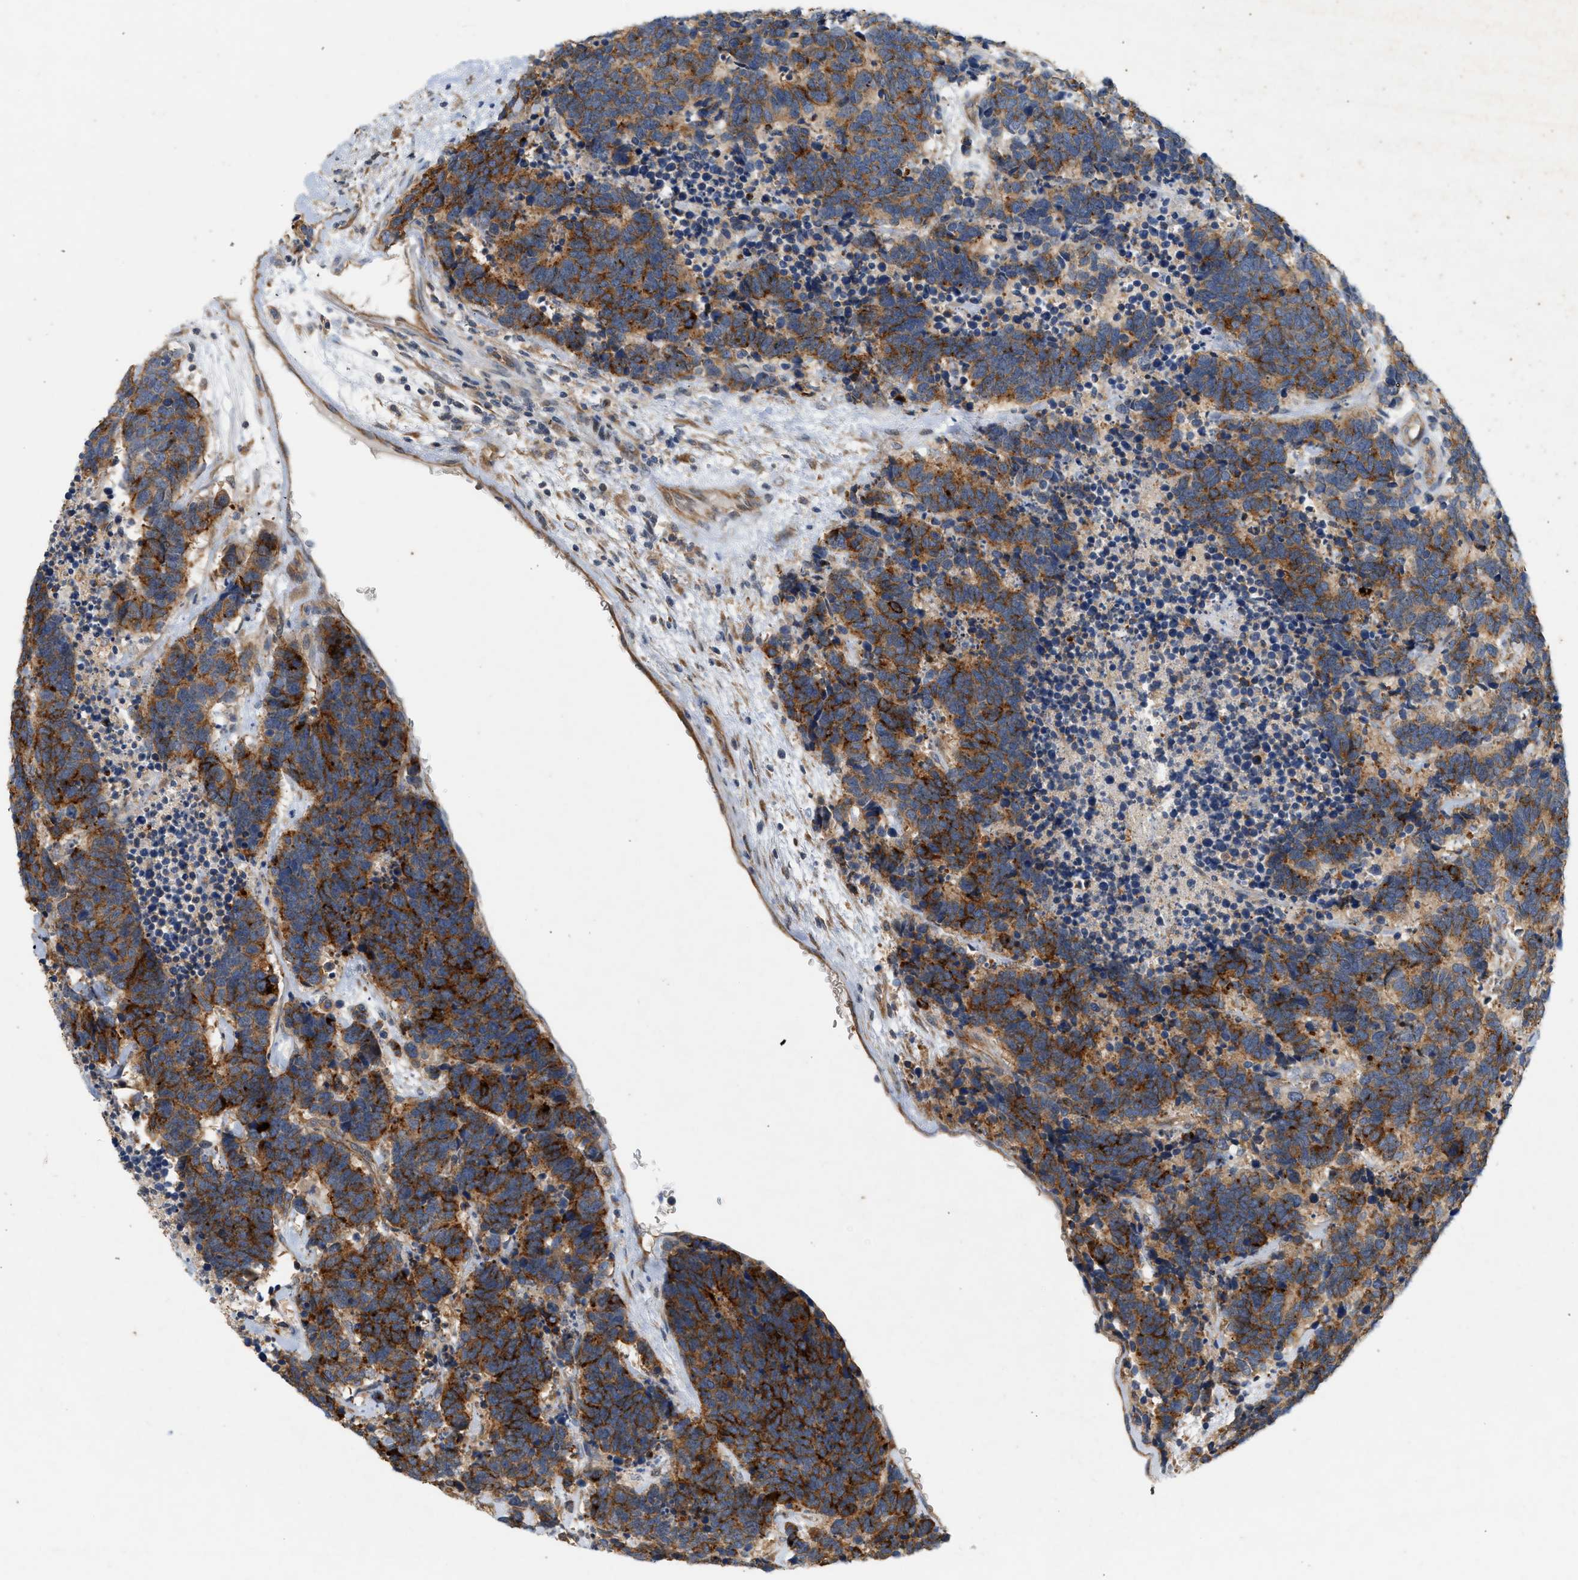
{"staining": {"intensity": "strong", "quantity": ">75%", "location": "cytoplasmic/membranous"}, "tissue": "carcinoid", "cell_type": "Tumor cells", "image_type": "cancer", "snomed": [{"axis": "morphology", "description": "Carcinoma, NOS"}, {"axis": "morphology", "description": "Carcinoid, malignant, NOS"}, {"axis": "topography", "description": "Urinary bladder"}], "caption": "An image showing strong cytoplasmic/membranous expression in approximately >75% of tumor cells in carcinoma, as visualized by brown immunohistochemical staining.", "gene": "CTXN1", "patient": {"sex": "male", "age": 57}}